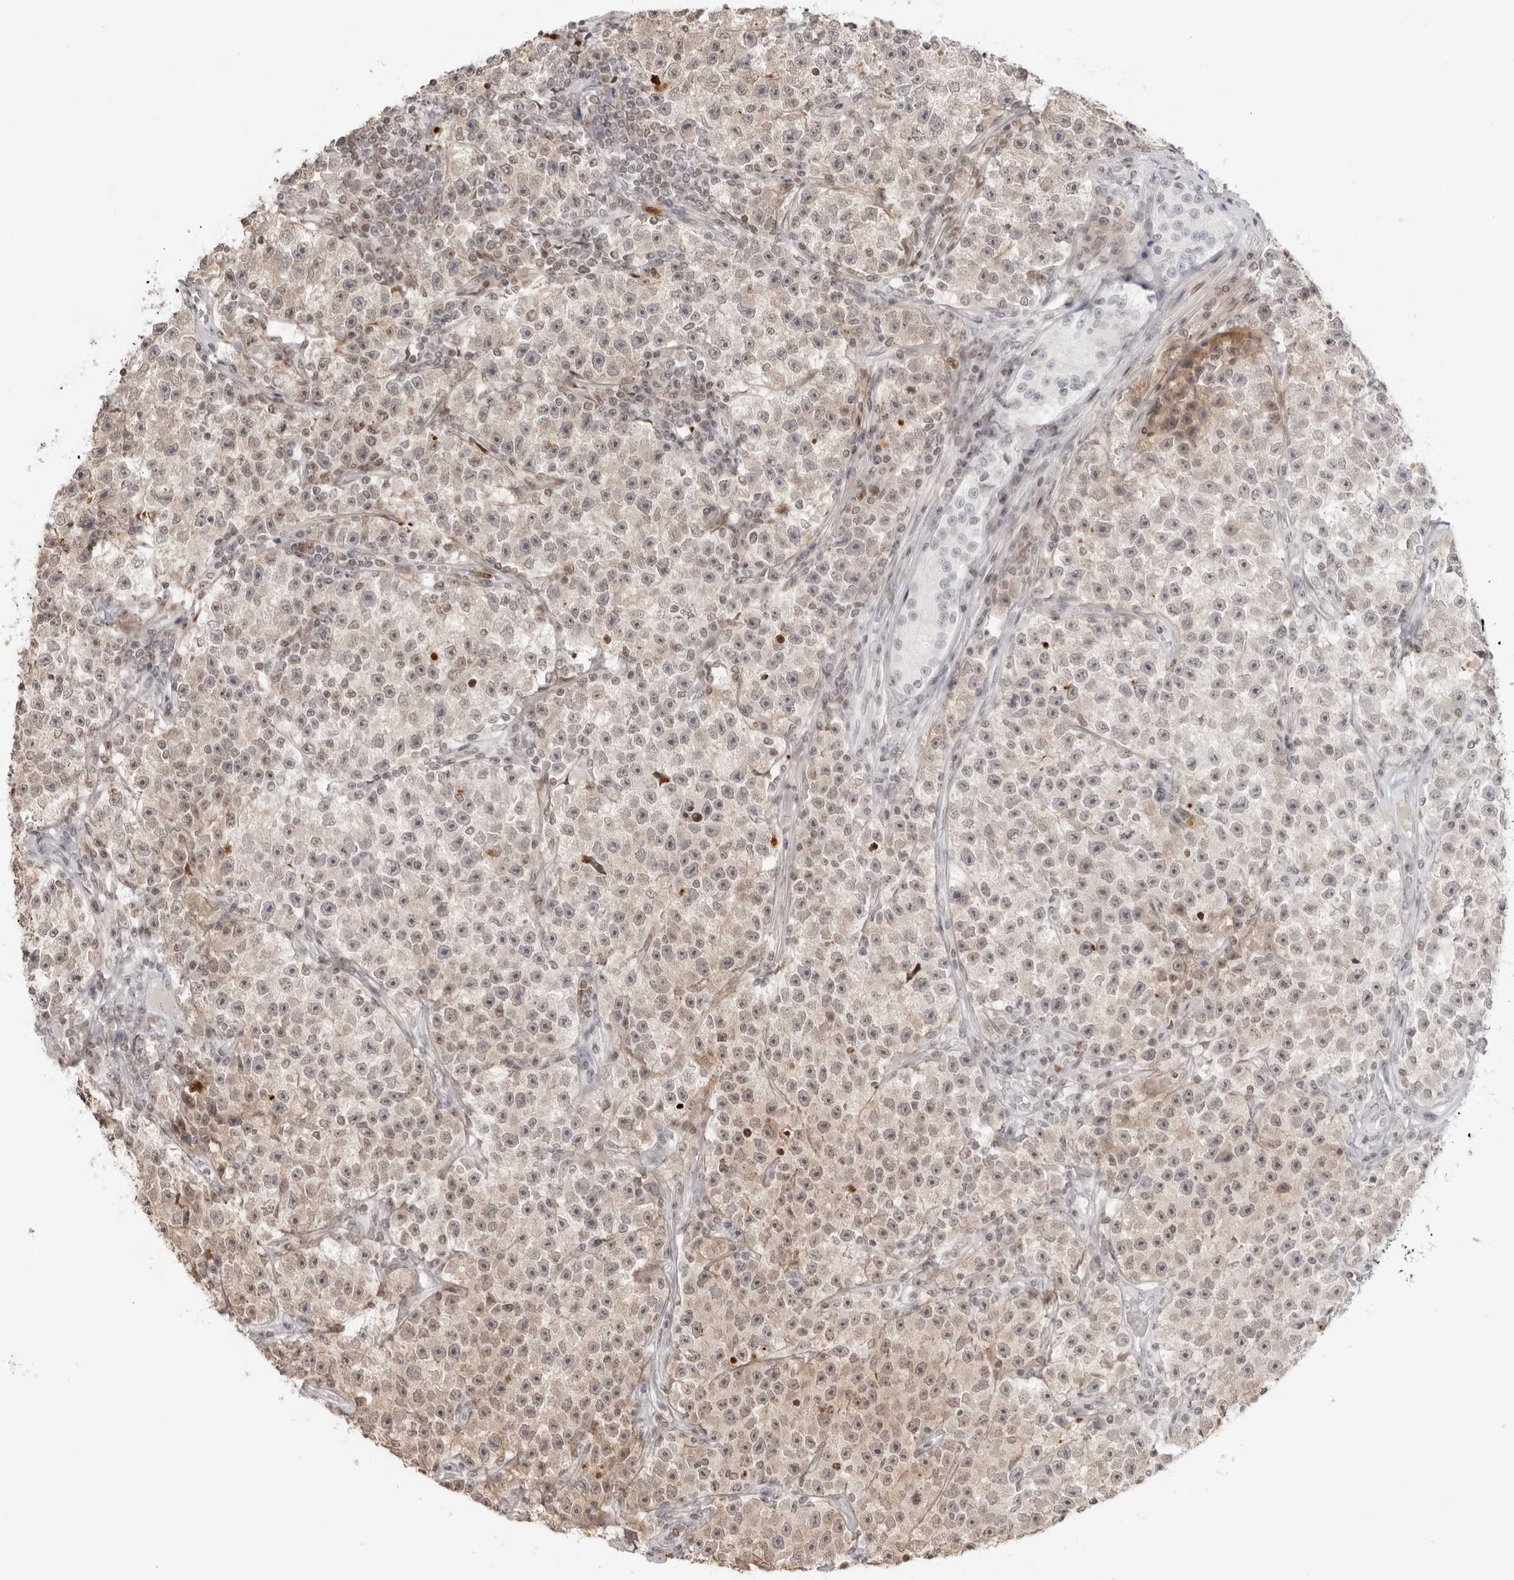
{"staining": {"intensity": "weak", "quantity": ">75%", "location": "cytoplasmic/membranous,nuclear"}, "tissue": "testis cancer", "cell_type": "Tumor cells", "image_type": "cancer", "snomed": [{"axis": "morphology", "description": "Seminoma, NOS"}, {"axis": "topography", "description": "Testis"}], "caption": "Testis cancer (seminoma) stained with DAB immunohistochemistry (IHC) exhibits low levels of weak cytoplasmic/membranous and nuclear expression in about >75% of tumor cells.", "gene": "RNF146", "patient": {"sex": "male", "age": 22}}